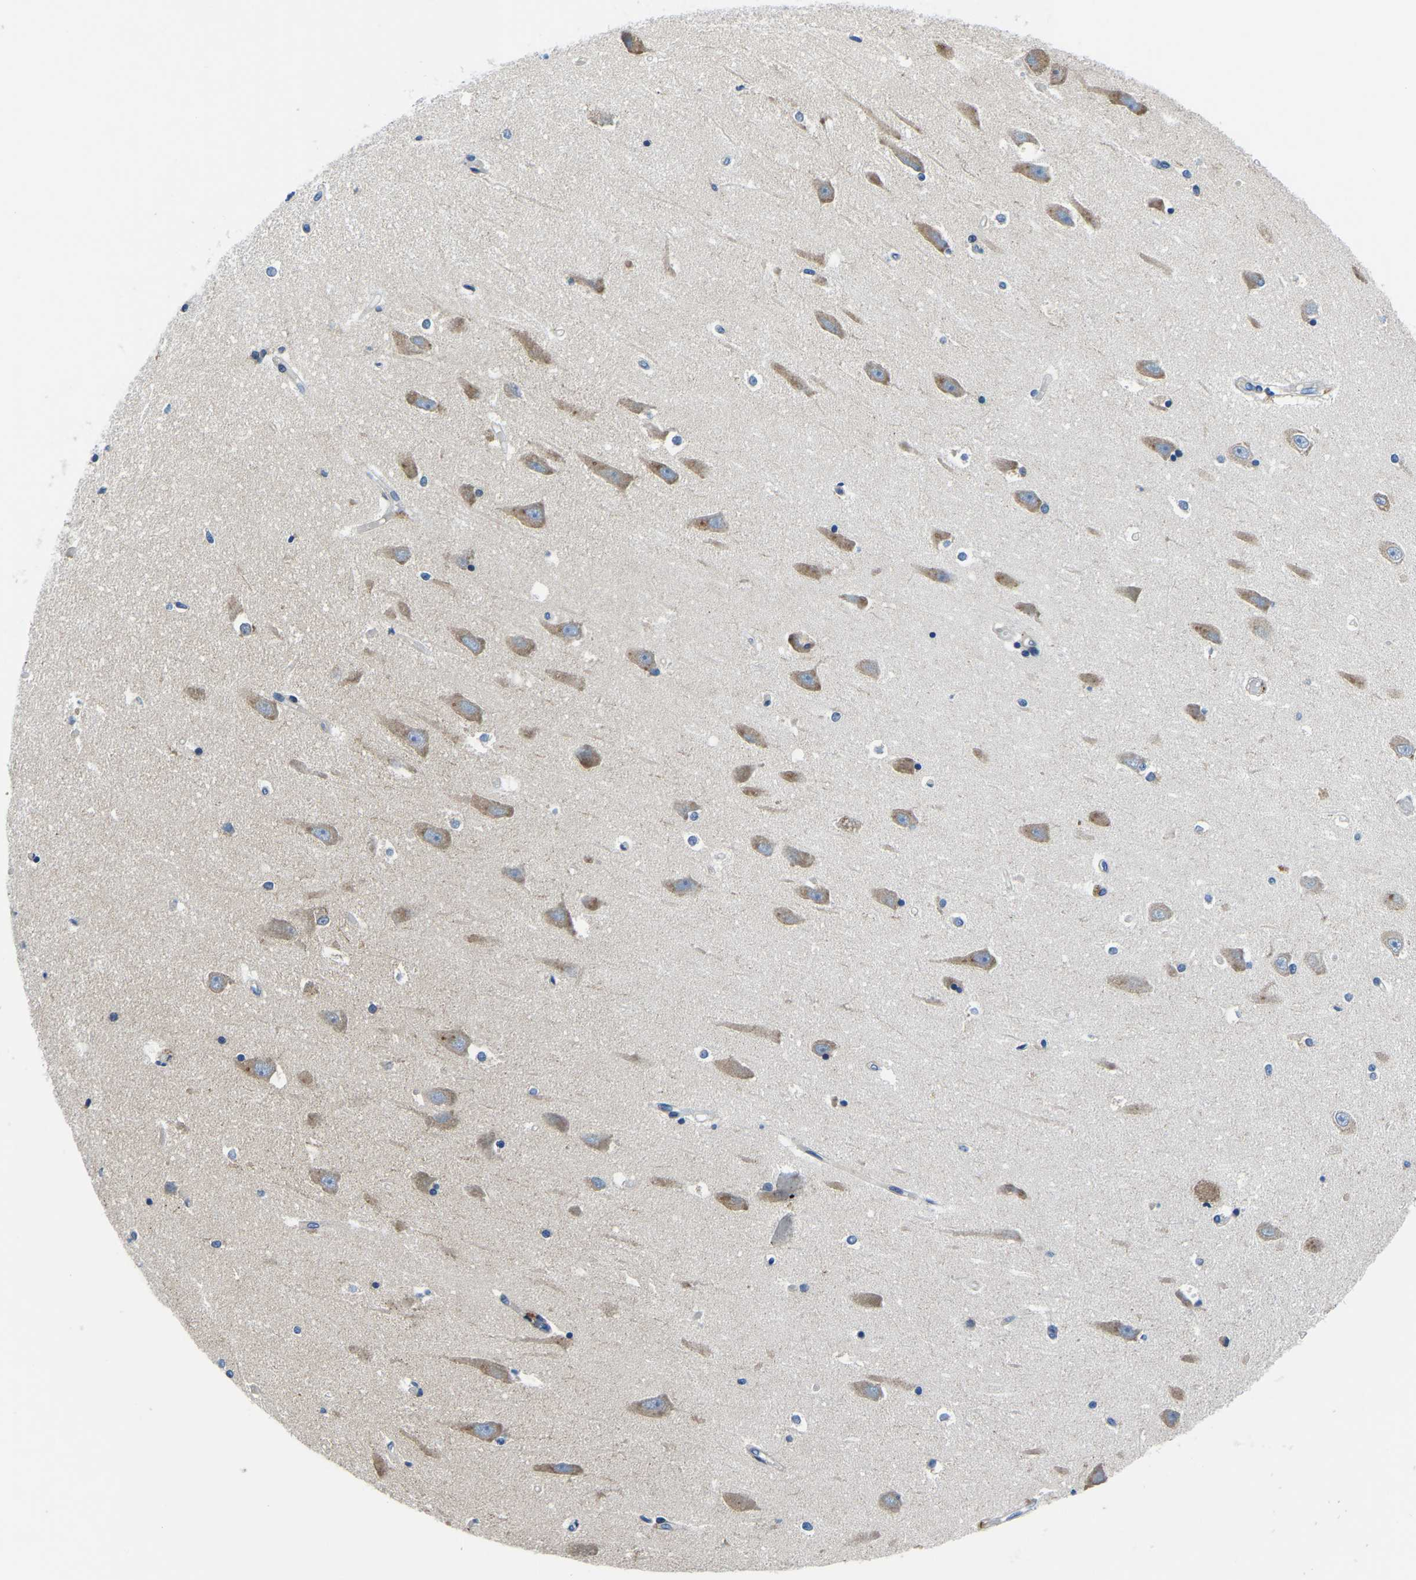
{"staining": {"intensity": "negative", "quantity": "none", "location": "none"}, "tissue": "hippocampus", "cell_type": "Glial cells", "image_type": "normal", "snomed": [{"axis": "morphology", "description": "Normal tissue, NOS"}, {"axis": "topography", "description": "Hippocampus"}], "caption": "A high-resolution image shows immunohistochemistry (IHC) staining of benign hippocampus, which demonstrates no significant staining in glial cells.", "gene": "LIAS", "patient": {"sex": "male", "age": 45}}